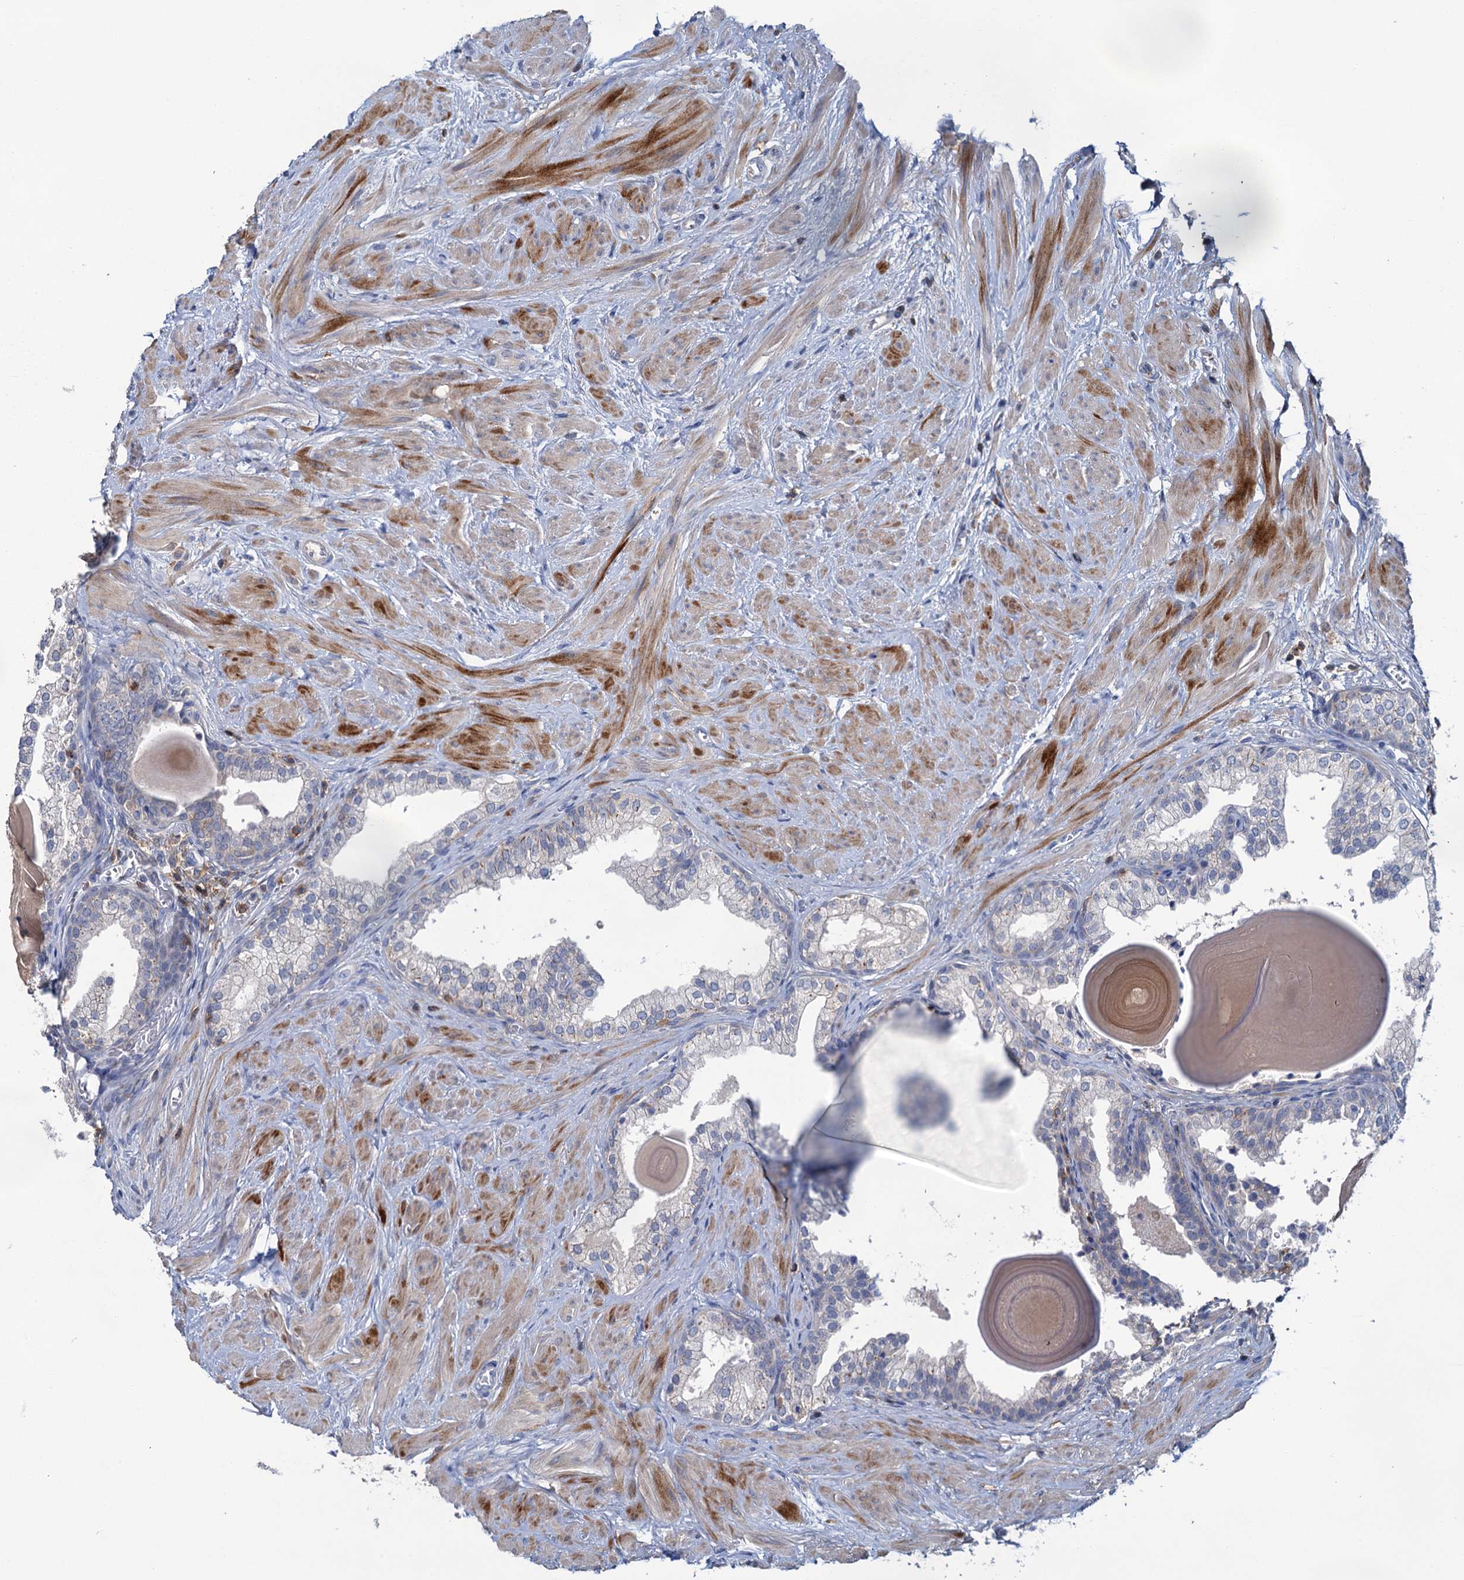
{"staining": {"intensity": "negative", "quantity": "none", "location": "none"}, "tissue": "prostate", "cell_type": "Glandular cells", "image_type": "normal", "snomed": [{"axis": "morphology", "description": "Normal tissue, NOS"}, {"axis": "topography", "description": "Prostate"}], "caption": "Prostate was stained to show a protein in brown. There is no significant positivity in glandular cells. (DAB (3,3'-diaminobenzidine) IHC visualized using brightfield microscopy, high magnification).", "gene": "FGFR2", "patient": {"sex": "male", "age": 48}}